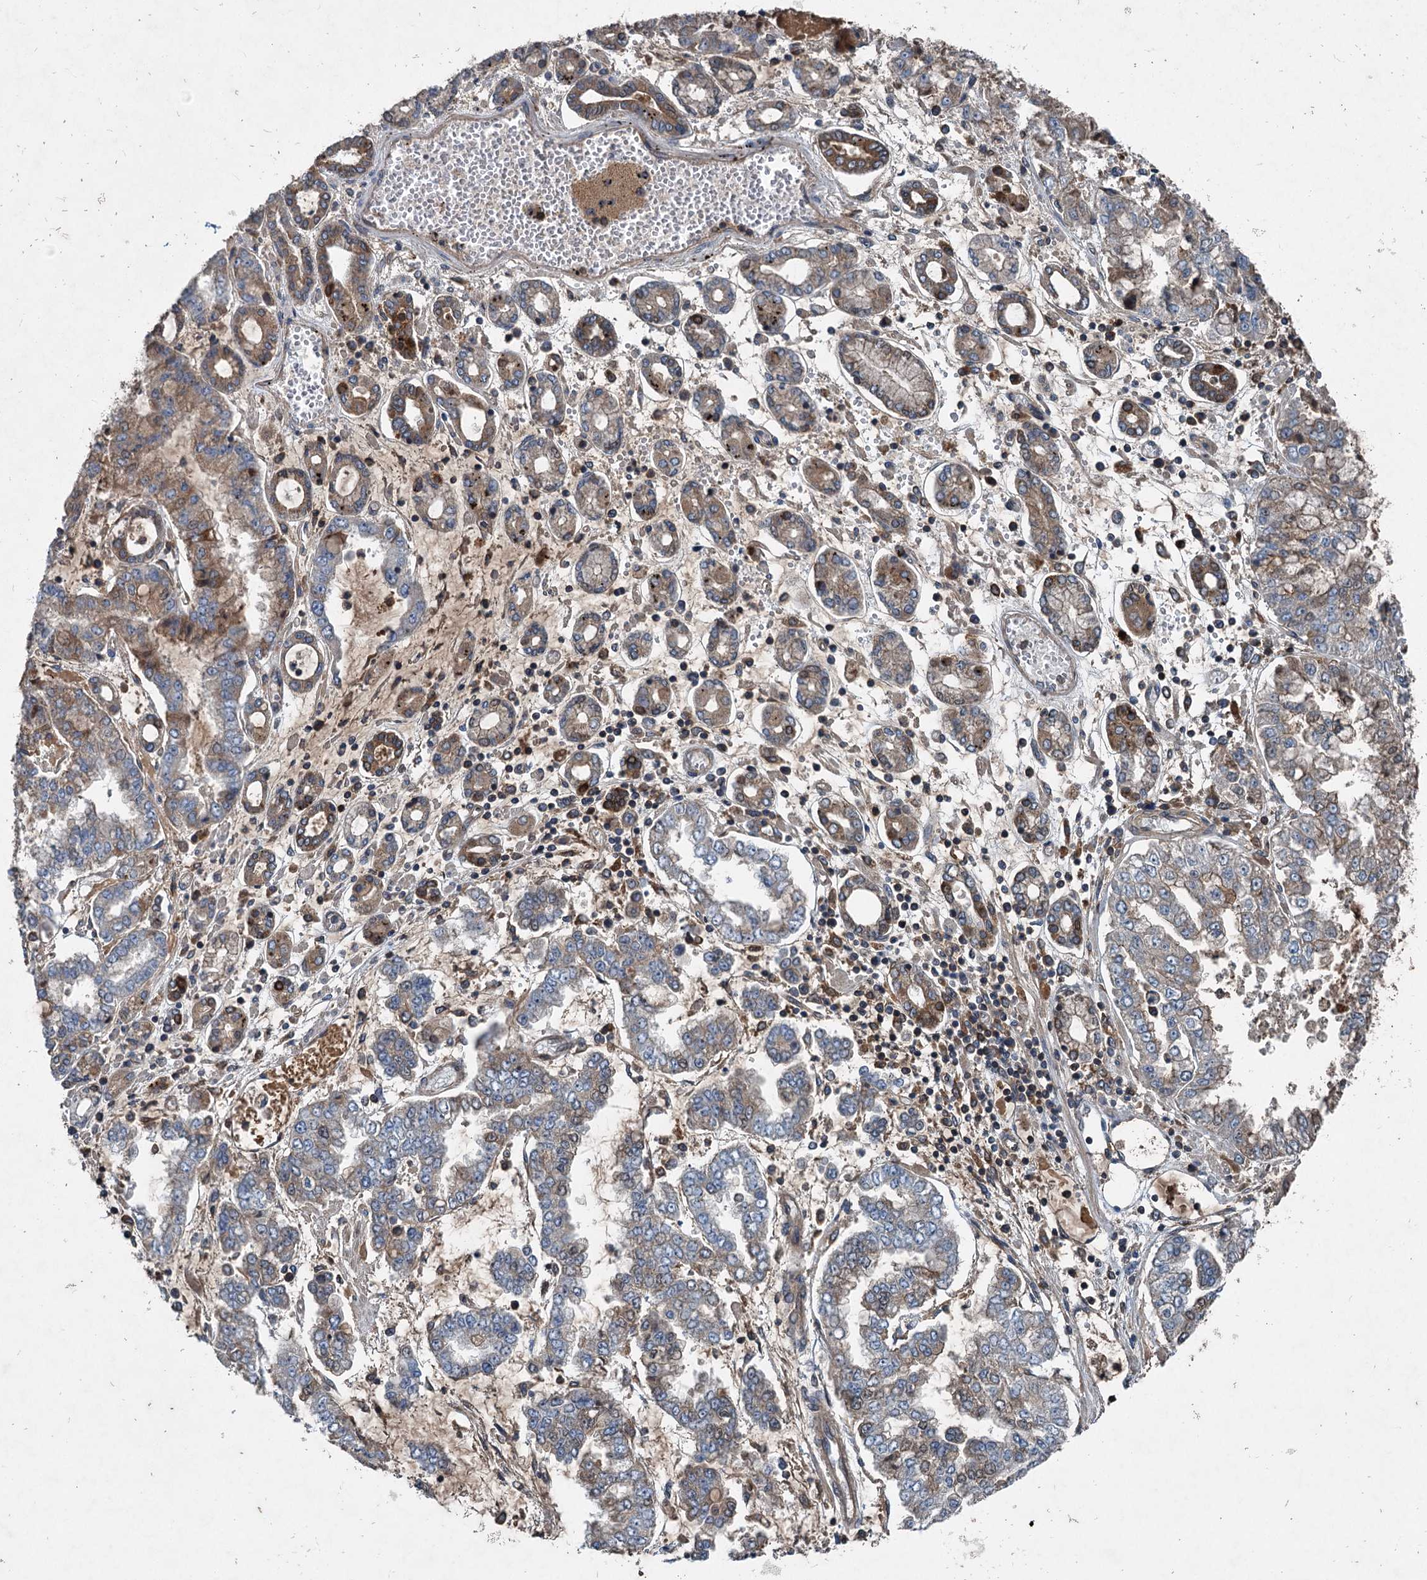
{"staining": {"intensity": "weak", "quantity": "25%-75%", "location": "cytoplasmic/membranous"}, "tissue": "stomach cancer", "cell_type": "Tumor cells", "image_type": "cancer", "snomed": [{"axis": "morphology", "description": "Adenocarcinoma, NOS"}, {"axis": "topography", "description": "Stomach"}], "caption": "IHC of stomach cancer shows low levels of weak cytoplasmic/membranous positivity in approximately 25%-75% of tumor cells.", "gene": "TAPBPL", "patient": {"sex": "male", "age": 76}}